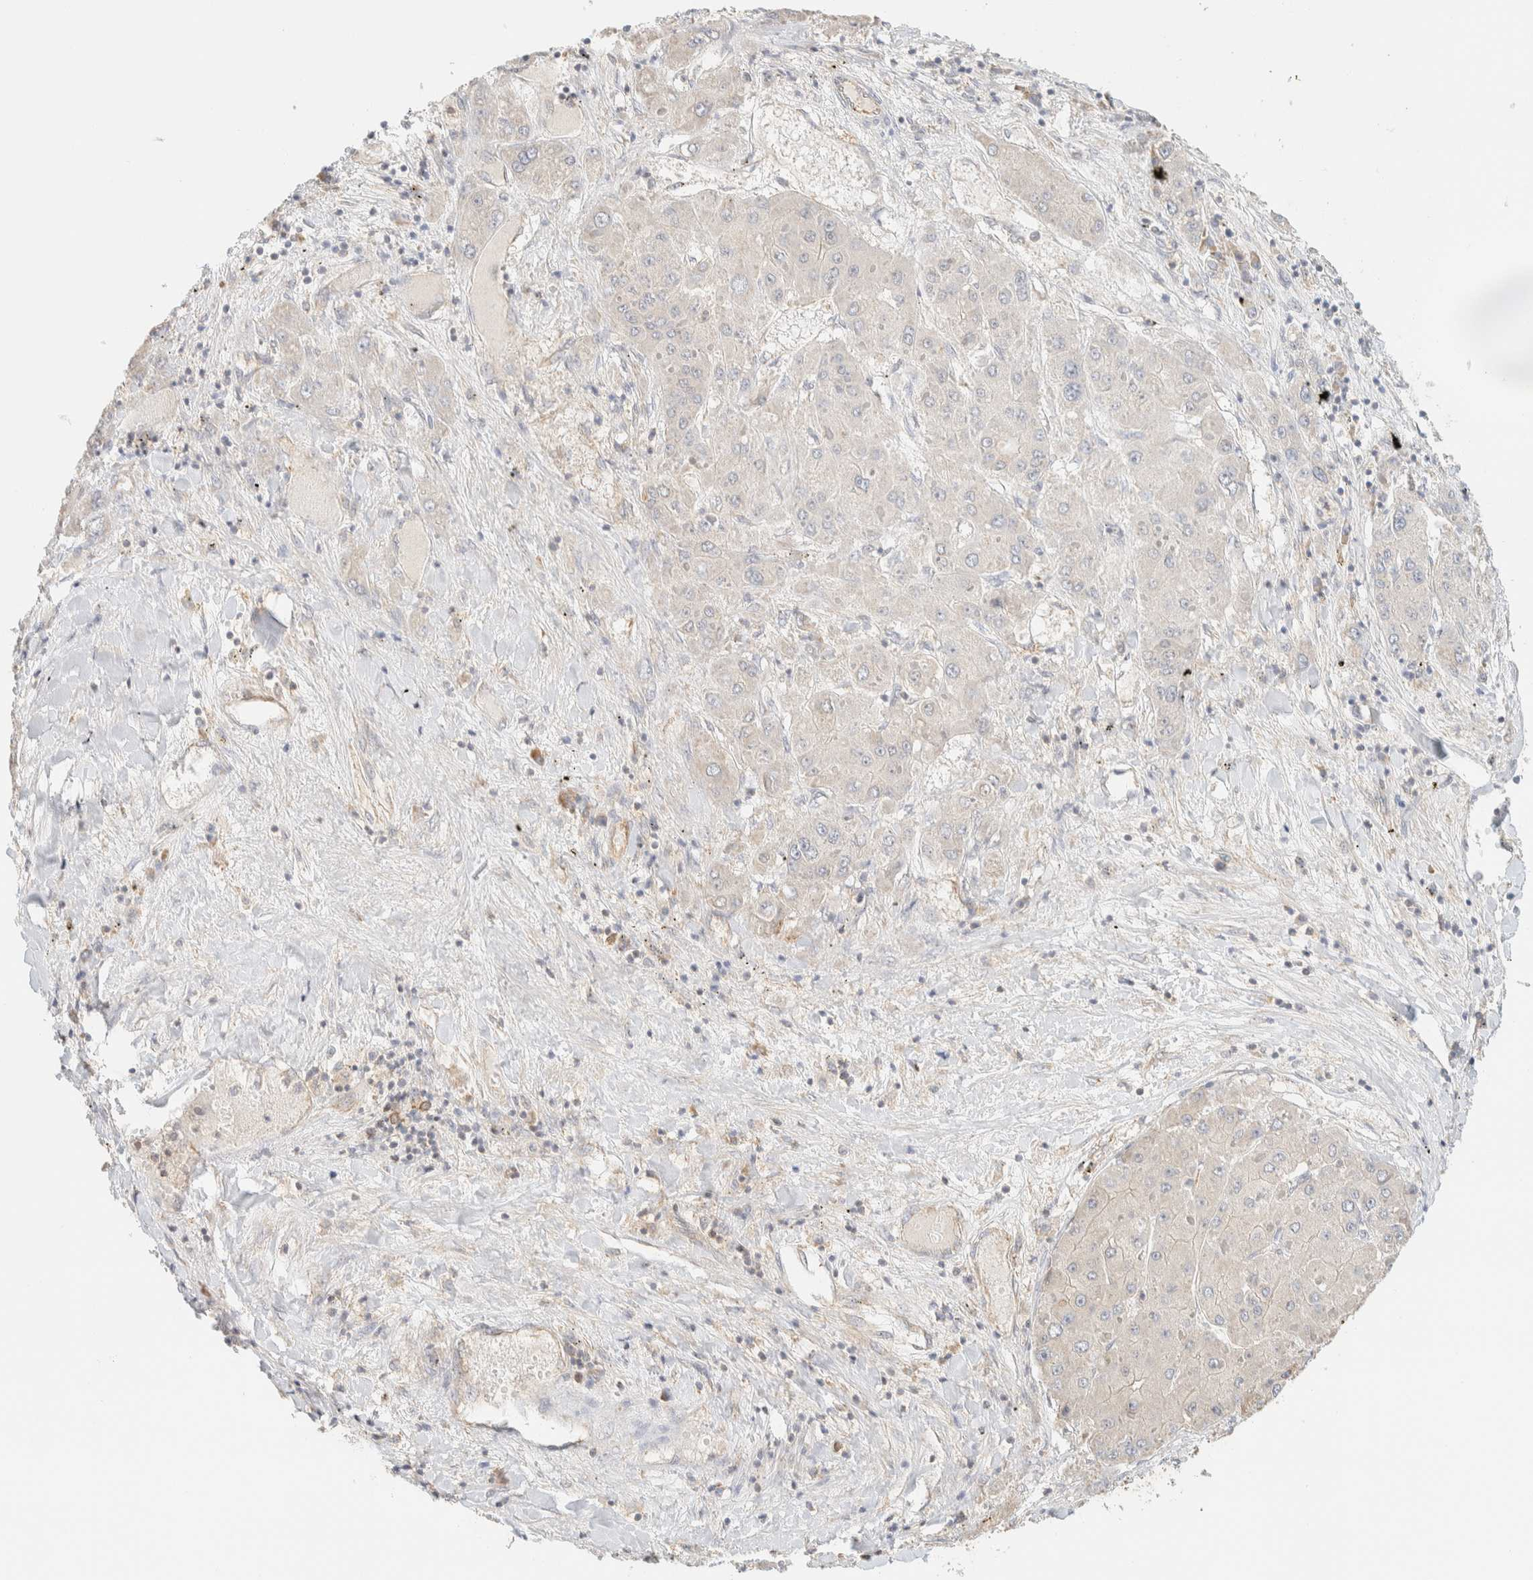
{"staining": {"intensity": "negative", "quantity": "none", "location": "none"}, "tissue": "liver cancer", "cell_type": "Tumor cells", "image_type": "cancer", "snomed": [{"axis": "morphology", "description": "Carcinoma, Hepatocellular, NOS"}, {"axis": "topography", "description": "Liver"}], "caption": "Tumor cells show no significant protein positivity in hepatocellular carcinoma (liver).", "gene": "TBC1D8B", "patient": {"sex": "female", "age": 73}}